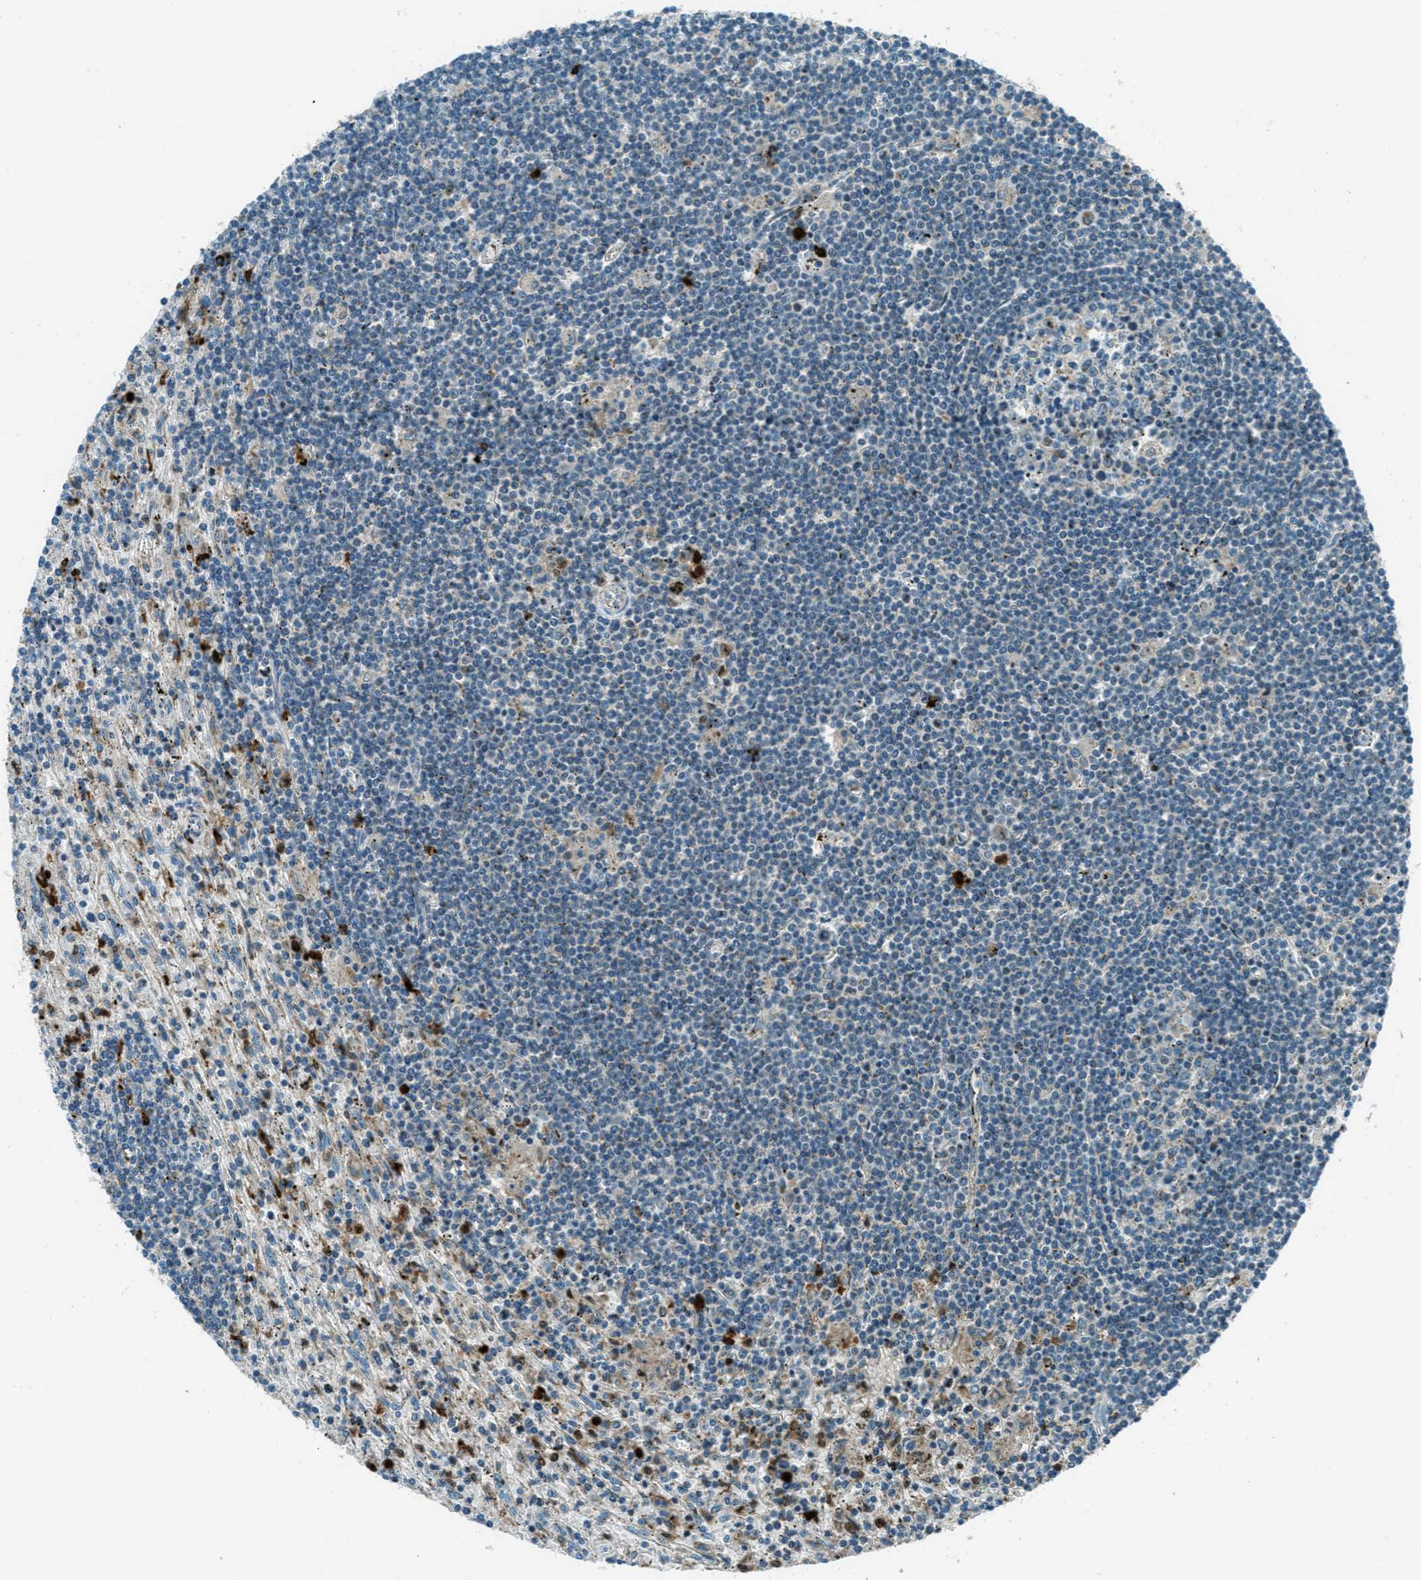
{"staining": {"intensity": "negative", "quantity": "none", "location": "none"}, "tissue": "lymphoma", "cell_type": "Tumor cells", "image_type": "cancer", "snomed": [{"axis": "morphology", "description": "Malignant lymphoma, non-Hodgkin's type, Low grade"}, {"axis": "topography", "description": "Spleen"}], "caption": "Protein analysis of lymphoma reveals no significant positivity in tumor cells.", "gene": "FAR1", "patient": {"sex": "male", "age": 76}}